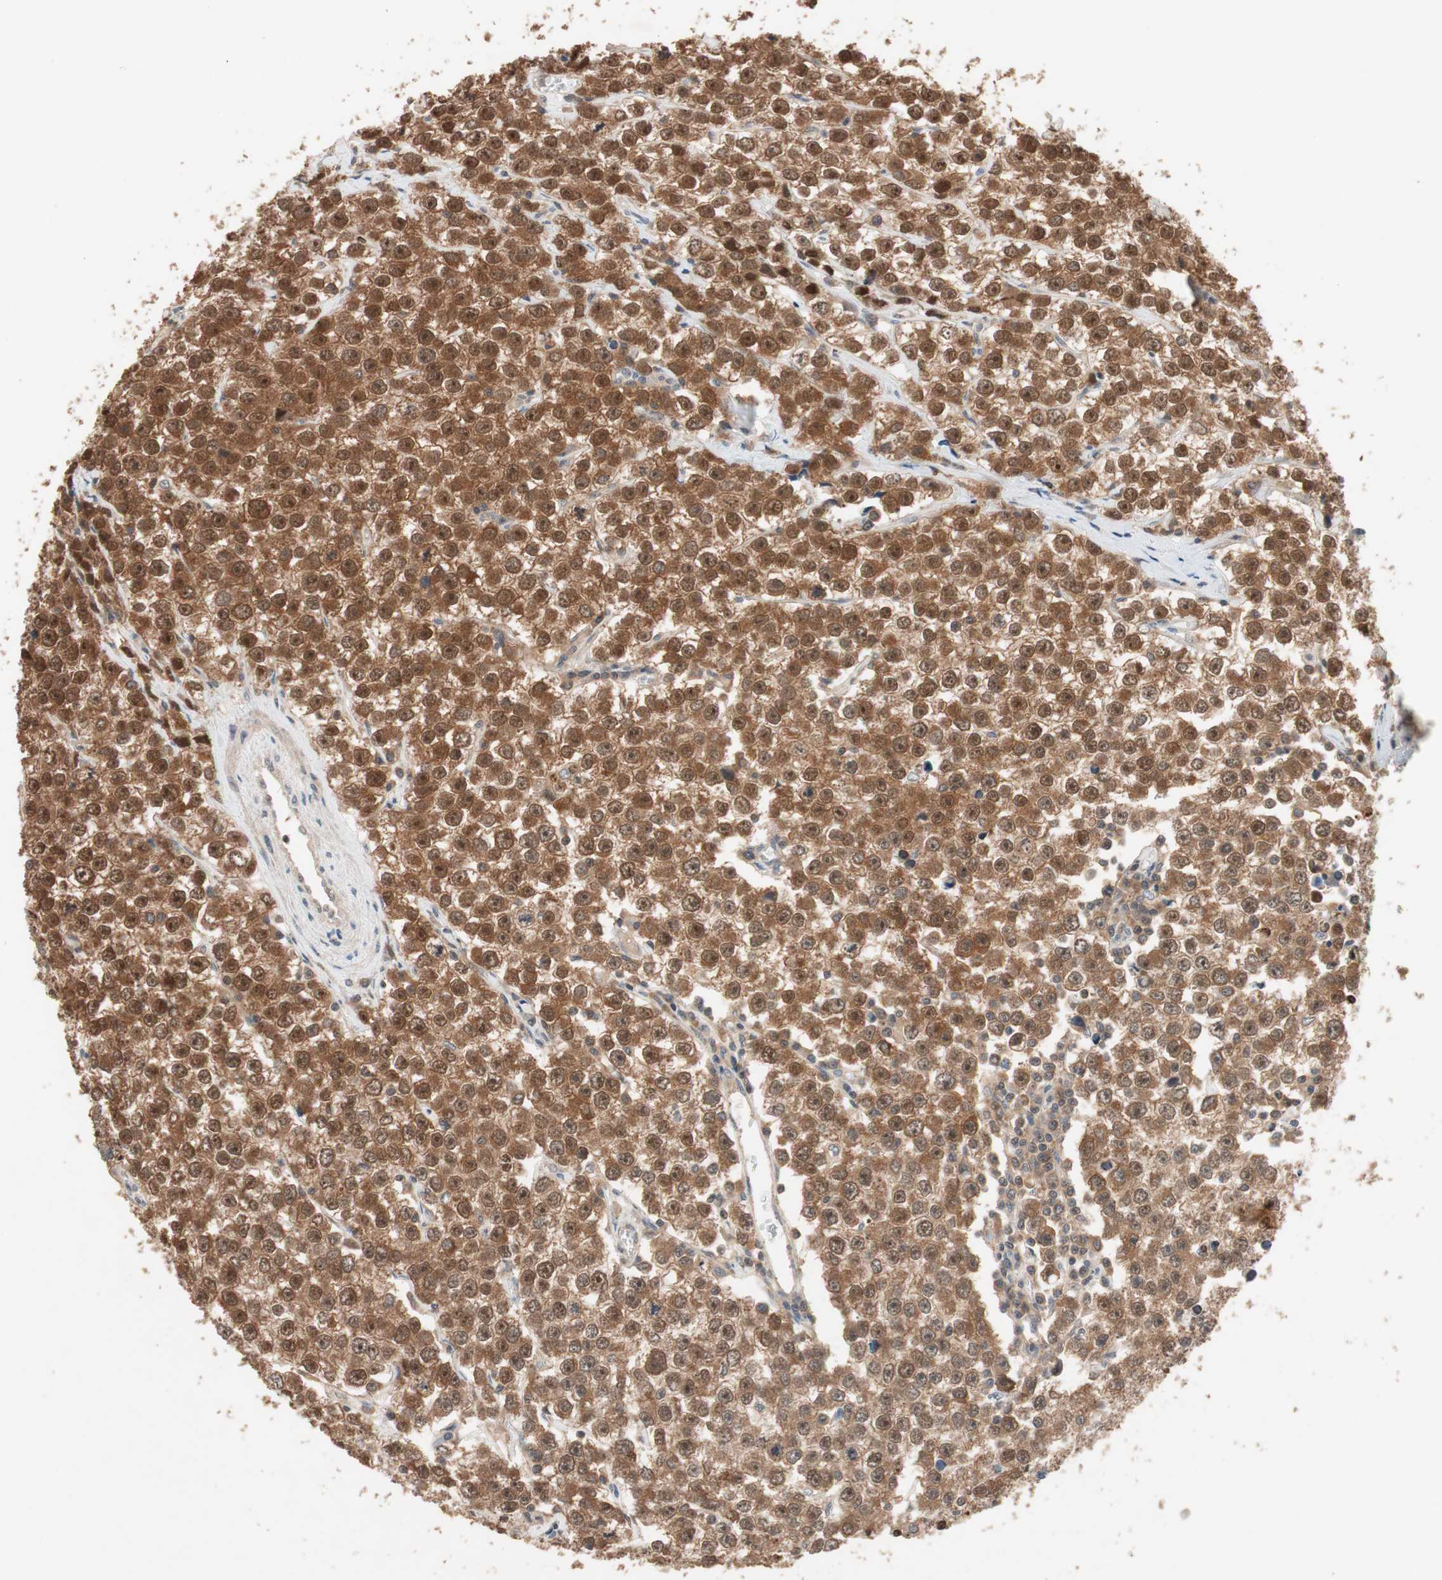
{"staining": {"intensity": "strong", "quantity": ">75%", "location": "cytoplasmic/membranous,nuclear"}, "tissue": "testis cancer", "cell_type": "Tumor cells", "image_type": "cancer", "snomed": [{"axis": "morphology", "description": "Seminoma, NOS"}, {"axis": "morphology", "description": "Carcinoma, Embryonal, NOS"}, {"axis": "topography", "description": "Testis"}], "caption": "IHC photomicrograph of neoplastic tissue: testis cancer stained using immunohistochemistry reveals high levels of strong protein expression localized specifically in the cytoplasmic/membranous and nuclear of tumor cells, appearing as a cytoplasmic/membranous and nuclear brown color.", "gene": "GART", "patient": {"sex": "male", "age": 52}}